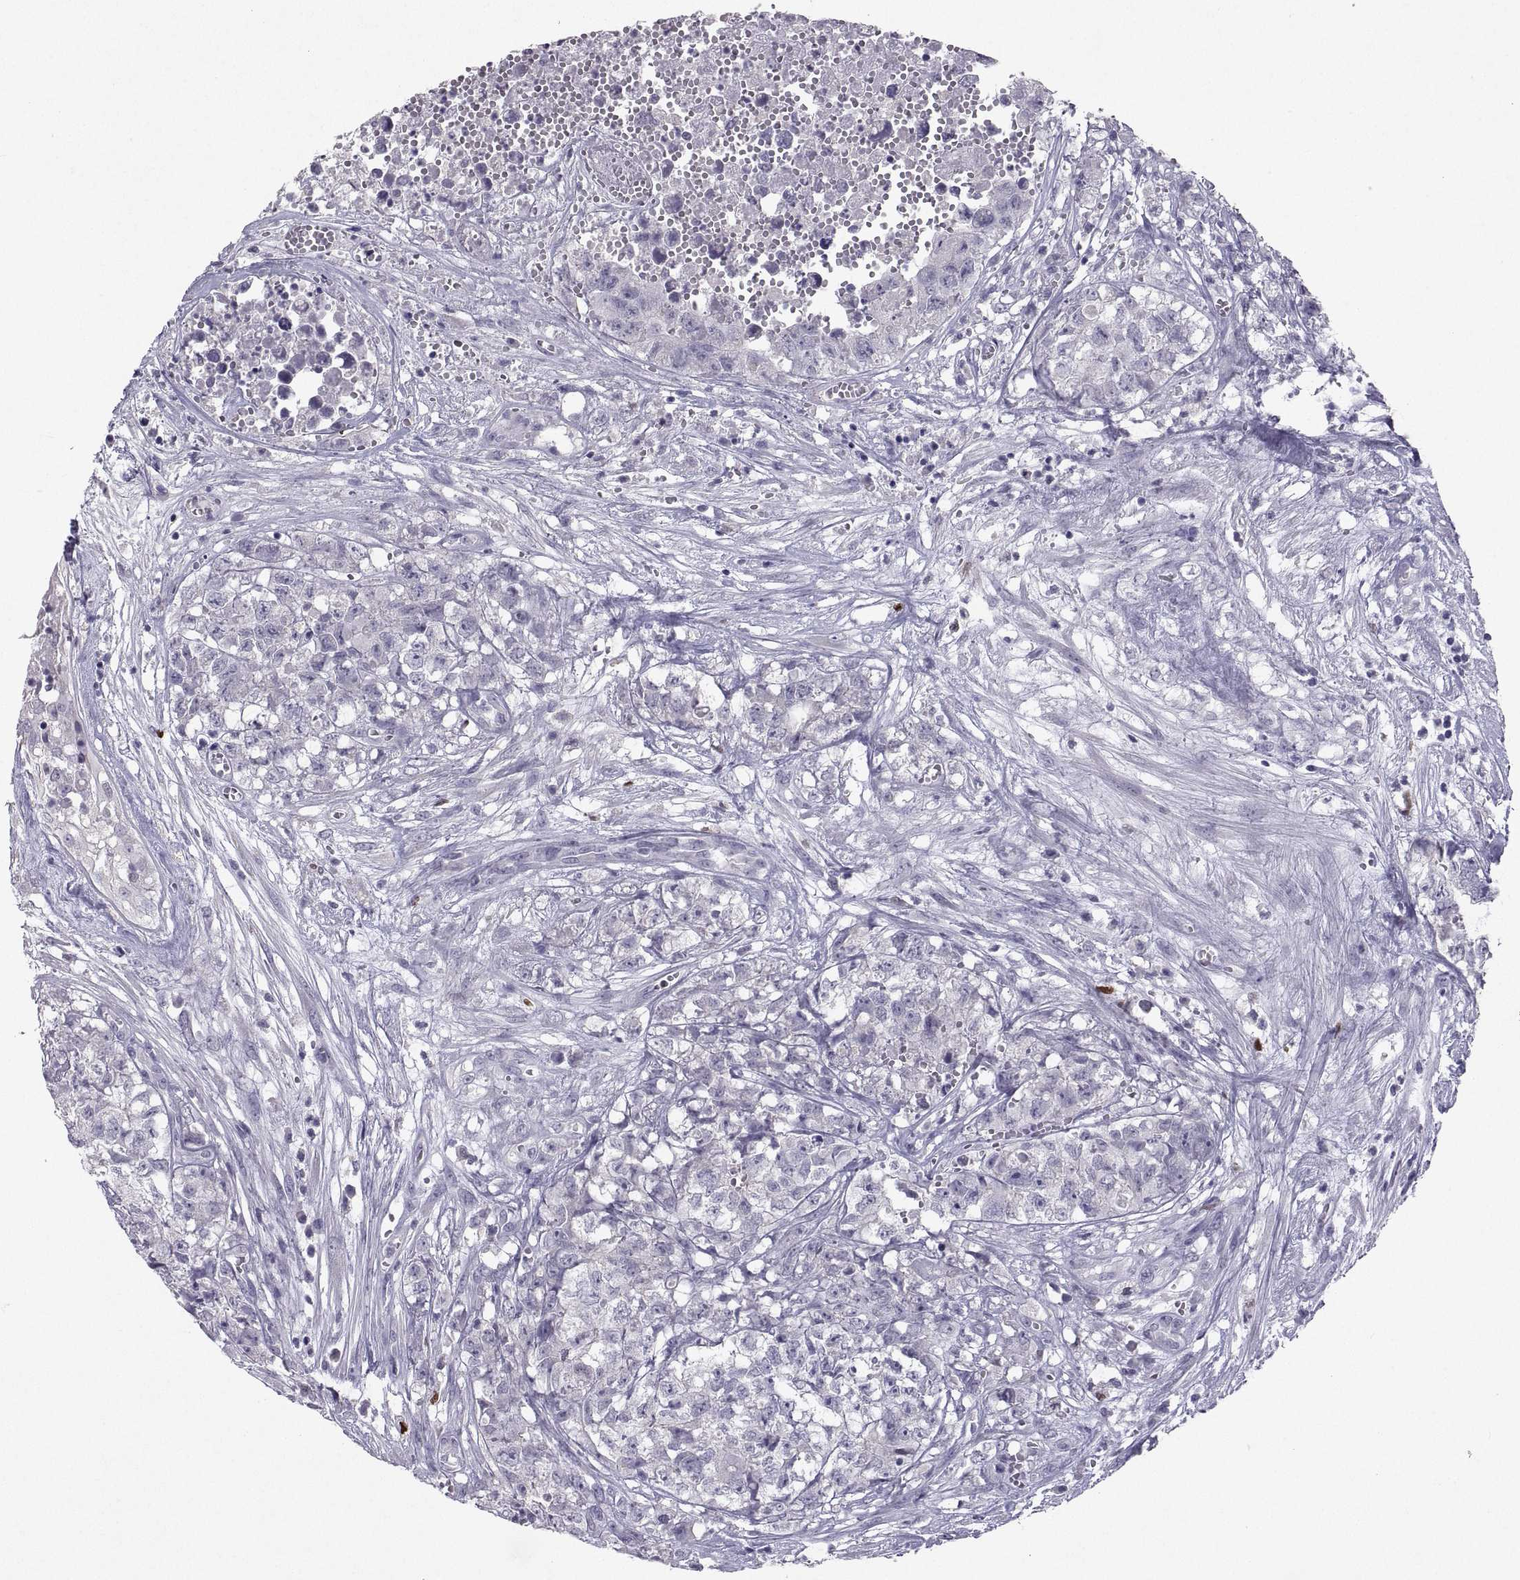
{"staining": {"intensity": "negative", "quantity": "none", "location": "none"}, "tissue": "testis cancer", "cell_type": "Tumor cells", "image_type": "cancer", "snomed": [{"axis": "morphology", "description": "Seminoma, NOS"}, {"axis": "morphology", "description": "Carcinoma, Embryonal, NOS"}, {"axis": "topography", "description": "Testis"}], "caption": "Testis embryonal carcinoma stained for a protein using immunohistochemistry reveals no expression tumor cells.", "gene": "SOX21", "patient": {"sex": "male", "age": 22}}